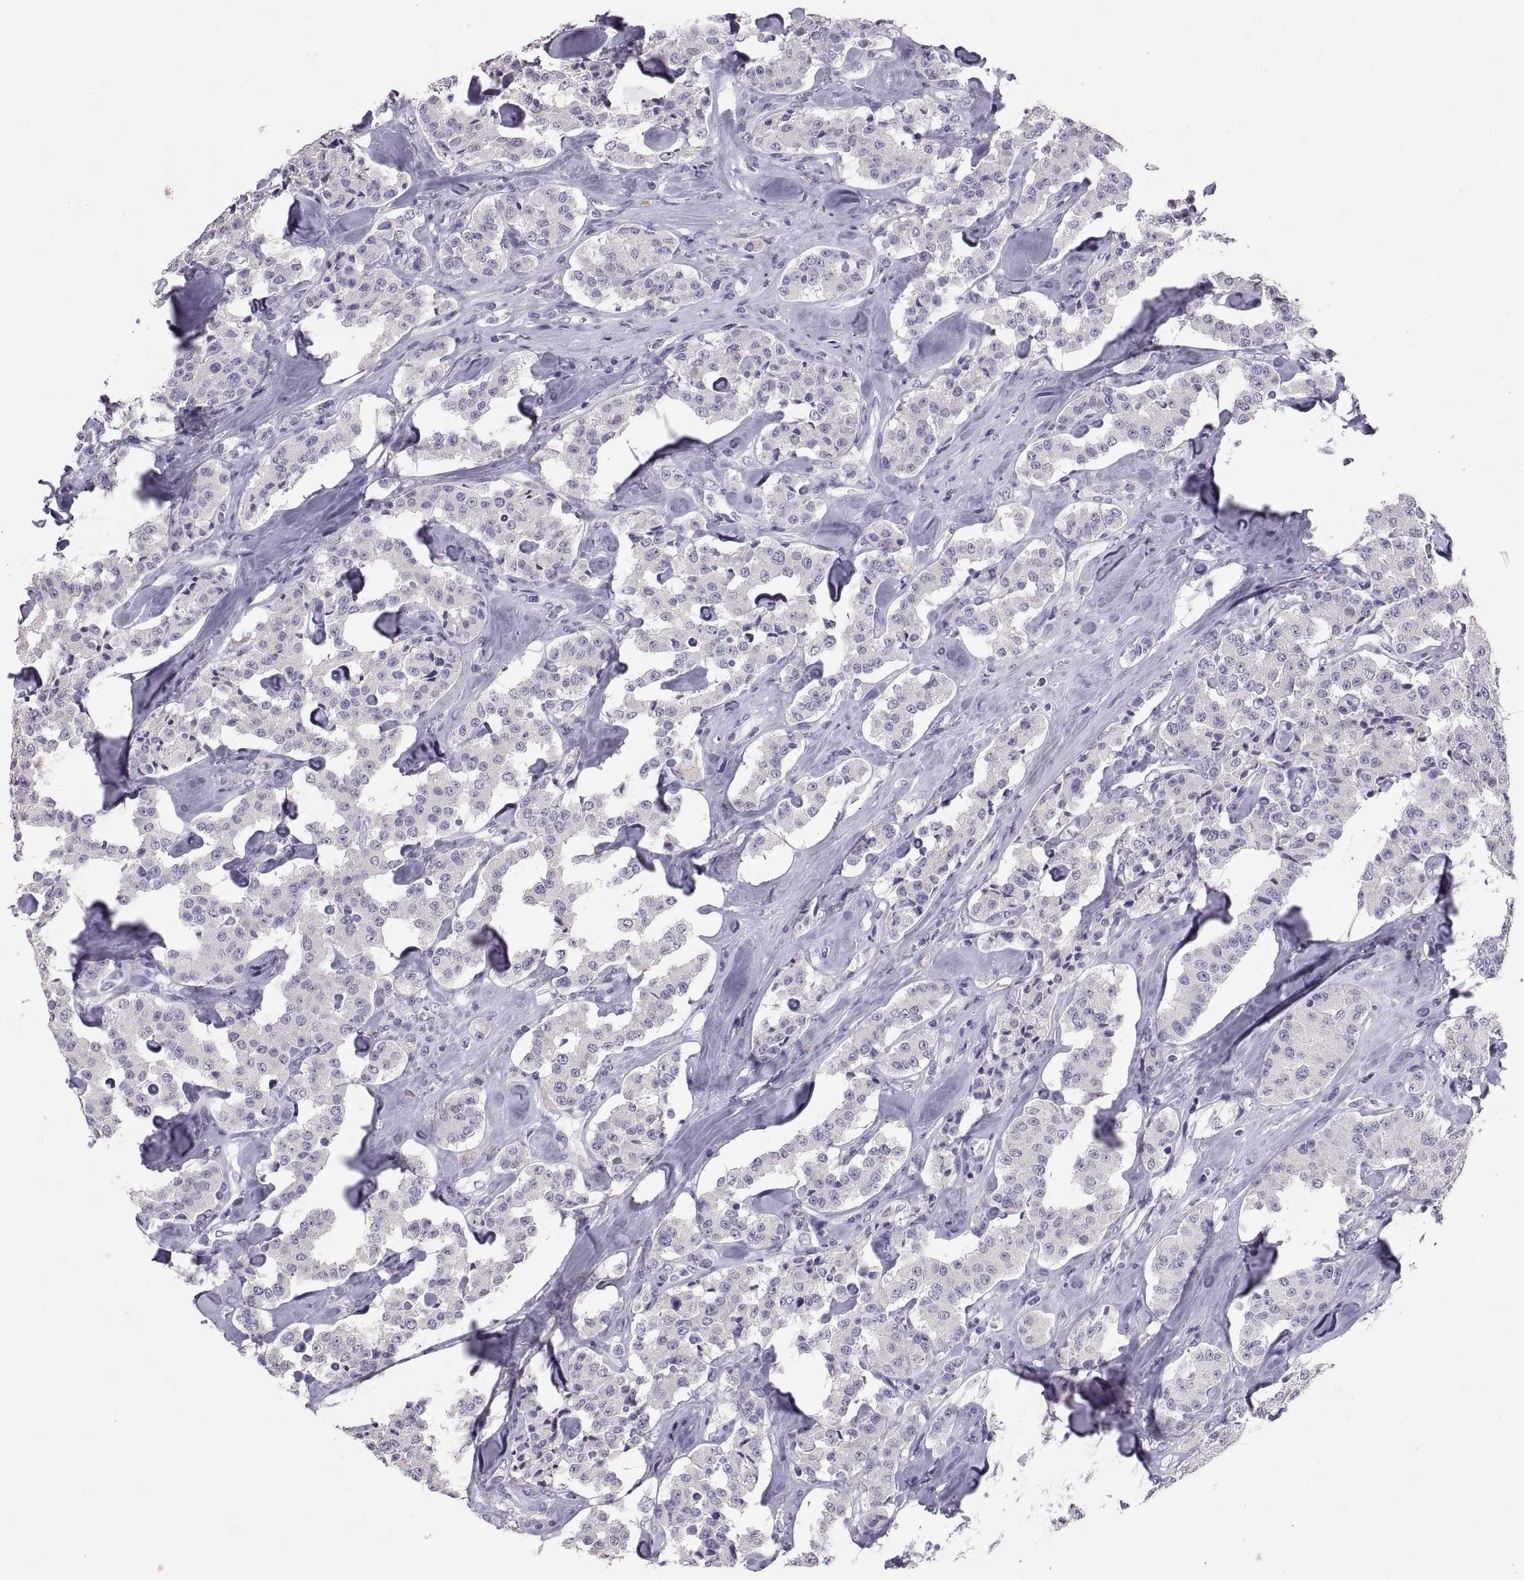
{"staining": {"intensity": "negative", "quantity": "none", "location": "none"}, "tissue": "carcinoid", "cell_type": "Tumor cells", "image_type": "cancer", "snomed": [{"axis": "morphology", "description": "Carcinoid, malignant, NOS"}, {"axis": "topography", "description": "Pancreas"}], "caption": "Carcinoid (malignant) was stained to show a protein in brown. There is no significant staining in tumor cells.", "gene": "PTN", "patient": {"sex": "male", "age": 41}}